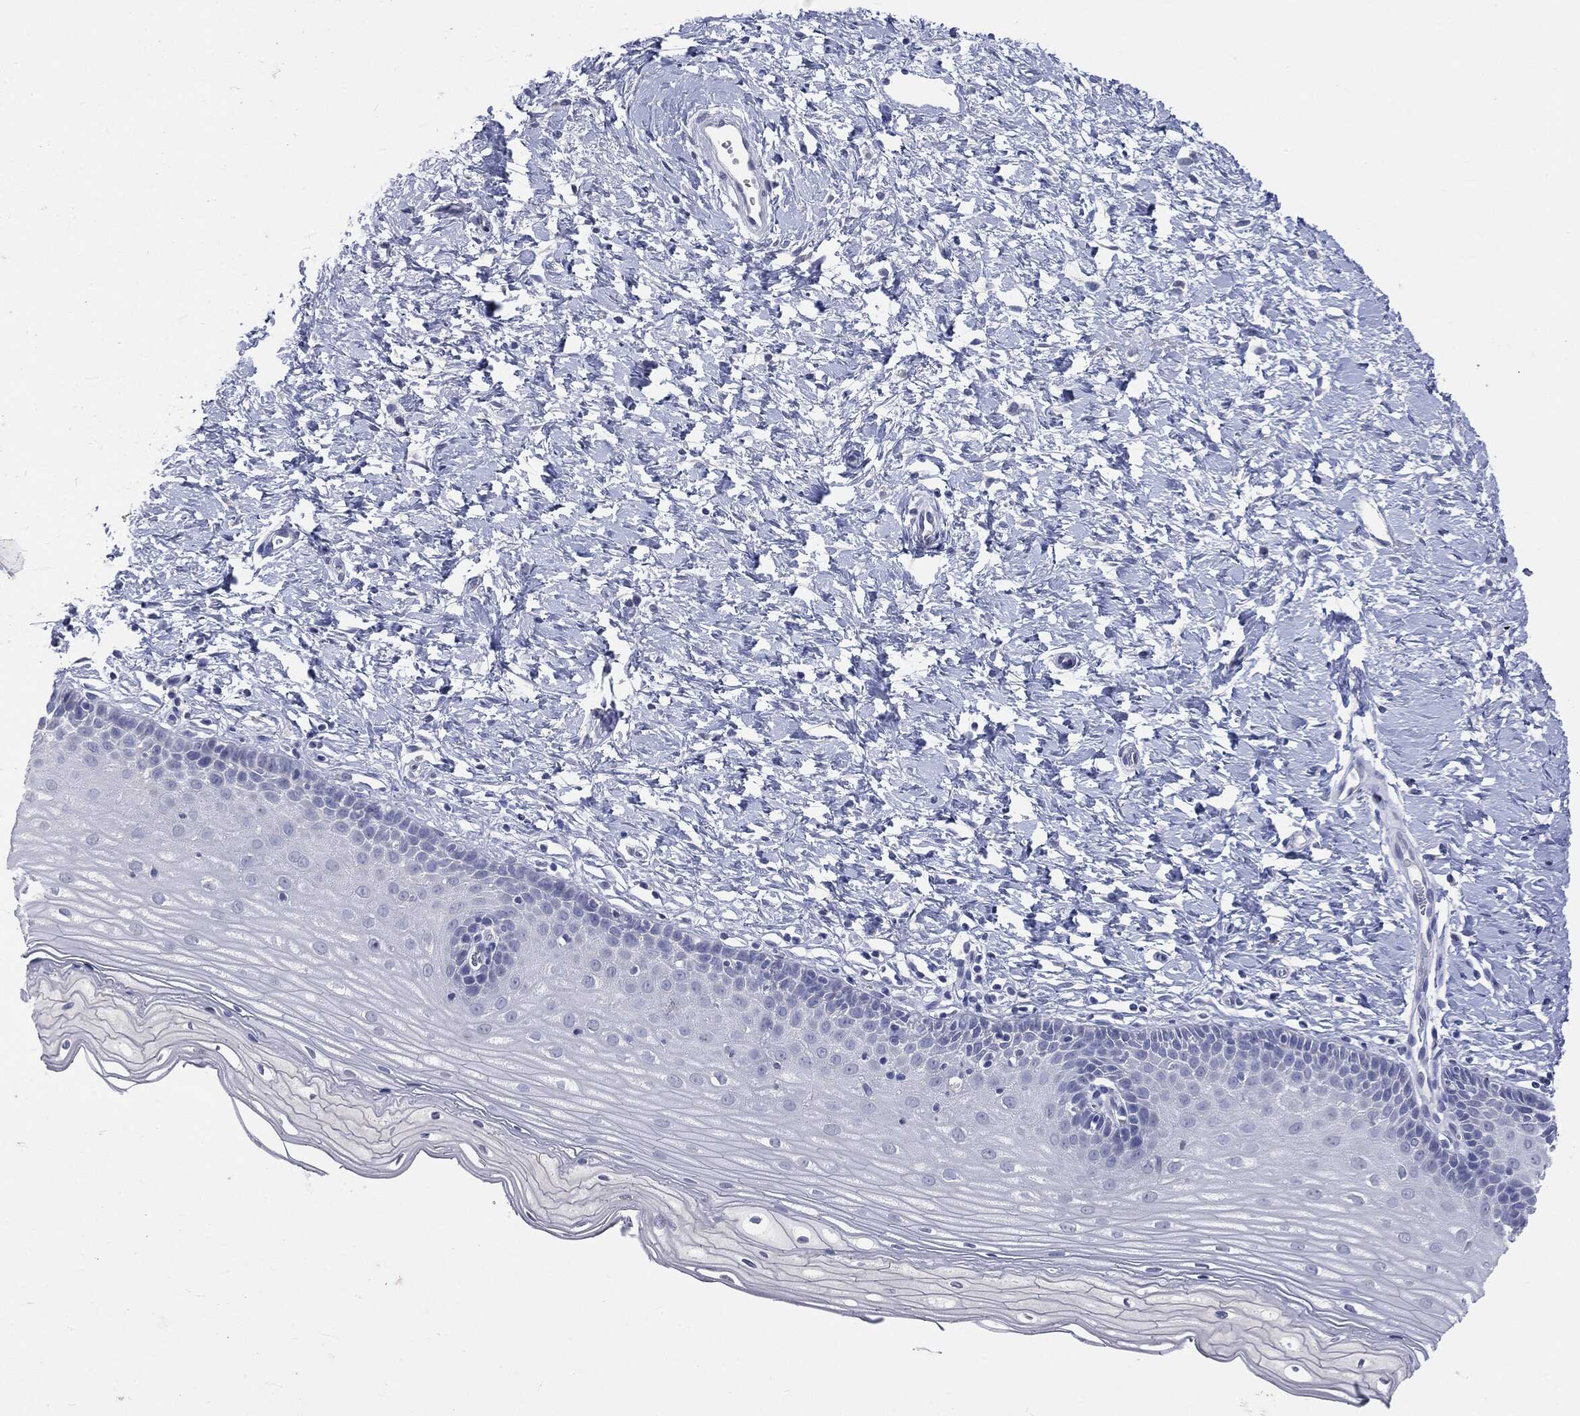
{"staining": {"intensity": "negative", "quantity": "none", "location": "none"}, "tissue": "cervix", "cell_type": "Glandular cells", "image_type": "normal", "snomed": [{"axis": "morphology", "description": "Normal tissue, NOS"}, {"axis": "topography", "description": "Cervix"}], "caption": "The image displays no significant positivity in glandular cells of cervix.", "gene": "TSHB", "patient": {"sex": "female", "age": 37}}